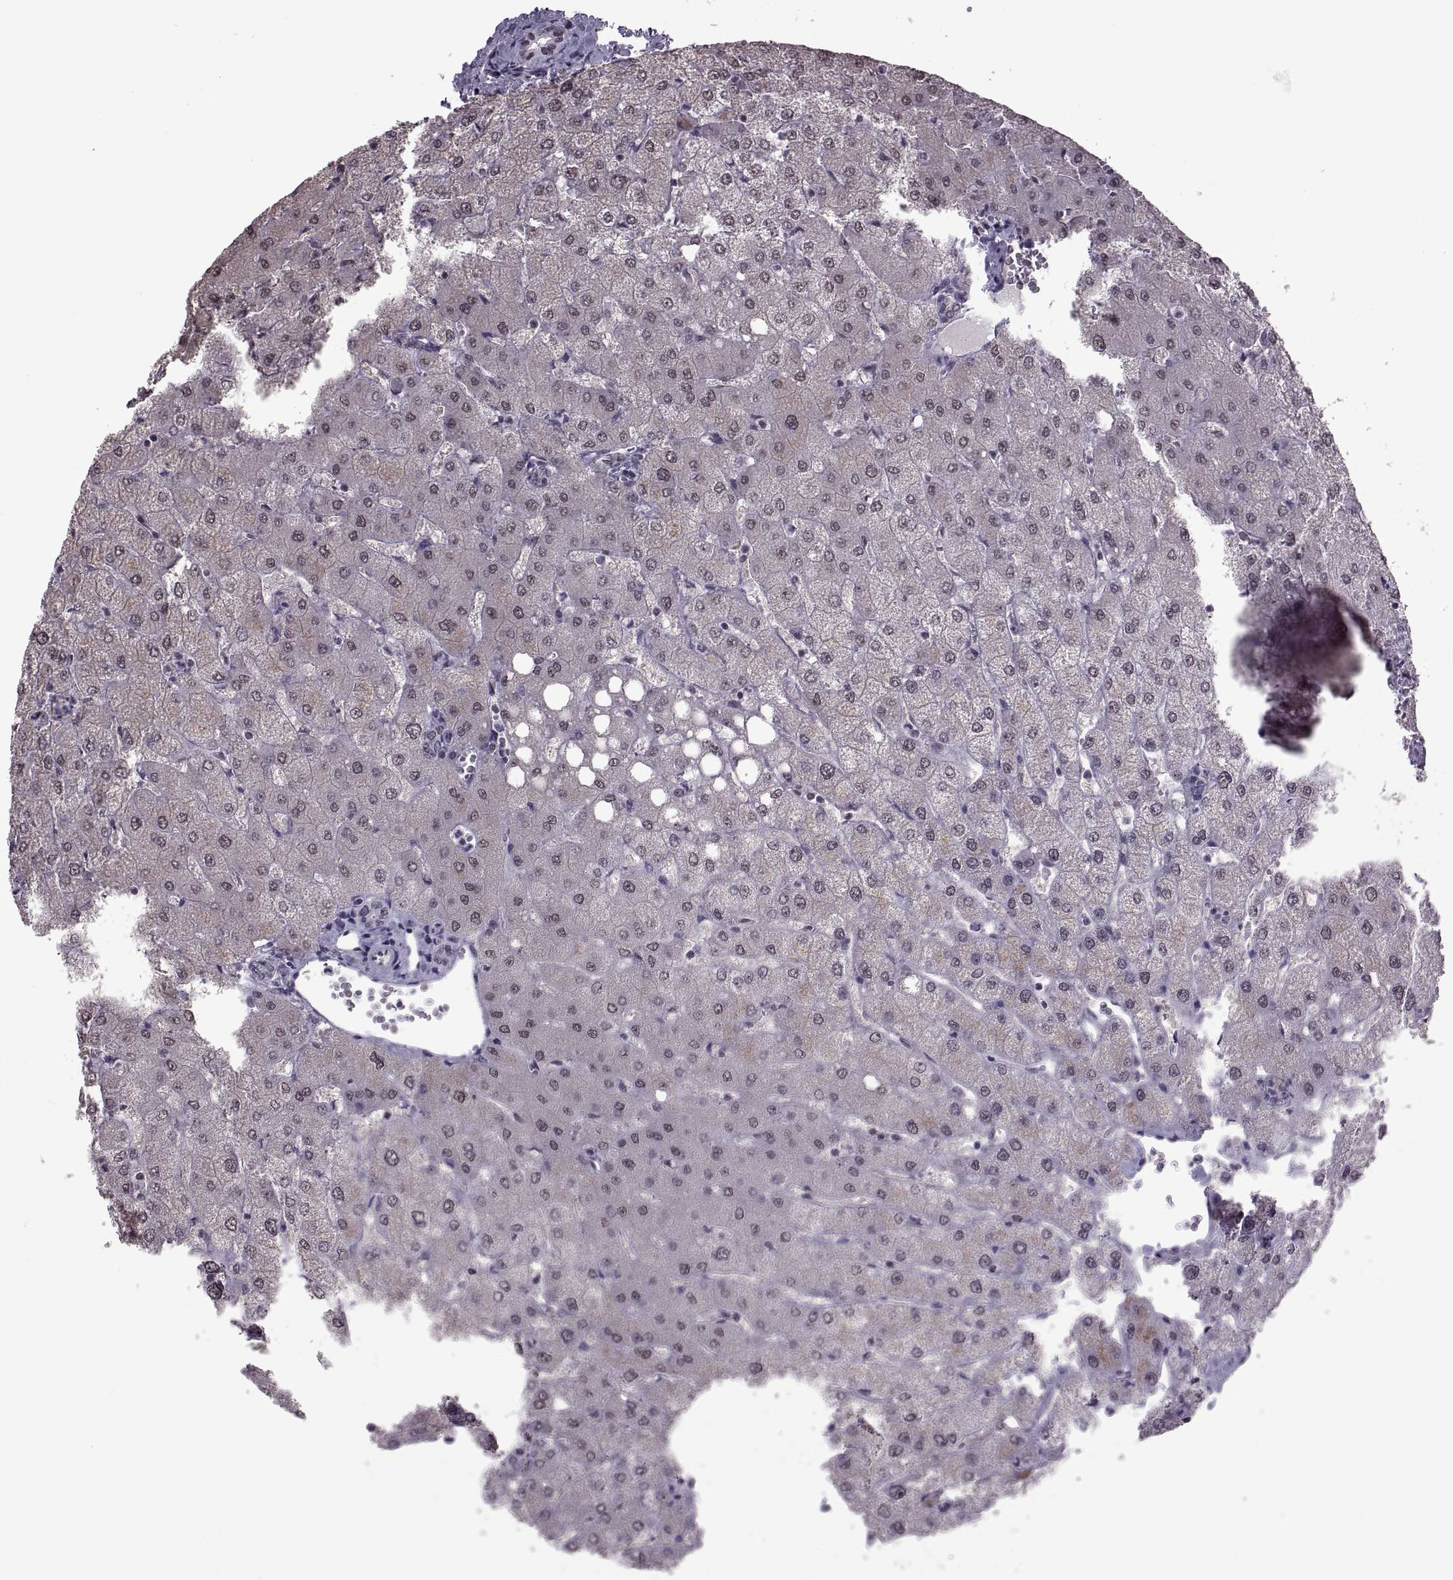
{"staining": {"intensity": "negative", "quantity": "none", "location": "none"}, "tissue": "liver", "cell_type": "Cholangiocytes", "image_type": "normal", "snomed": [{"axis": "morphology", "description": "Normal tissue, NOS"}, {"axis": "topography", "description": "Liver"}], "caption": "DAB (3,3'-diaminobenzidine) immunohistochemical staining of unremarkable human liver reveals no significant staining in cholangiocytes. (Brightfield microscopy of DAB immunohistochemistry at high magnification).", "gene": "MAGEA4", "patient": {"sex": "female", "age": 54}}